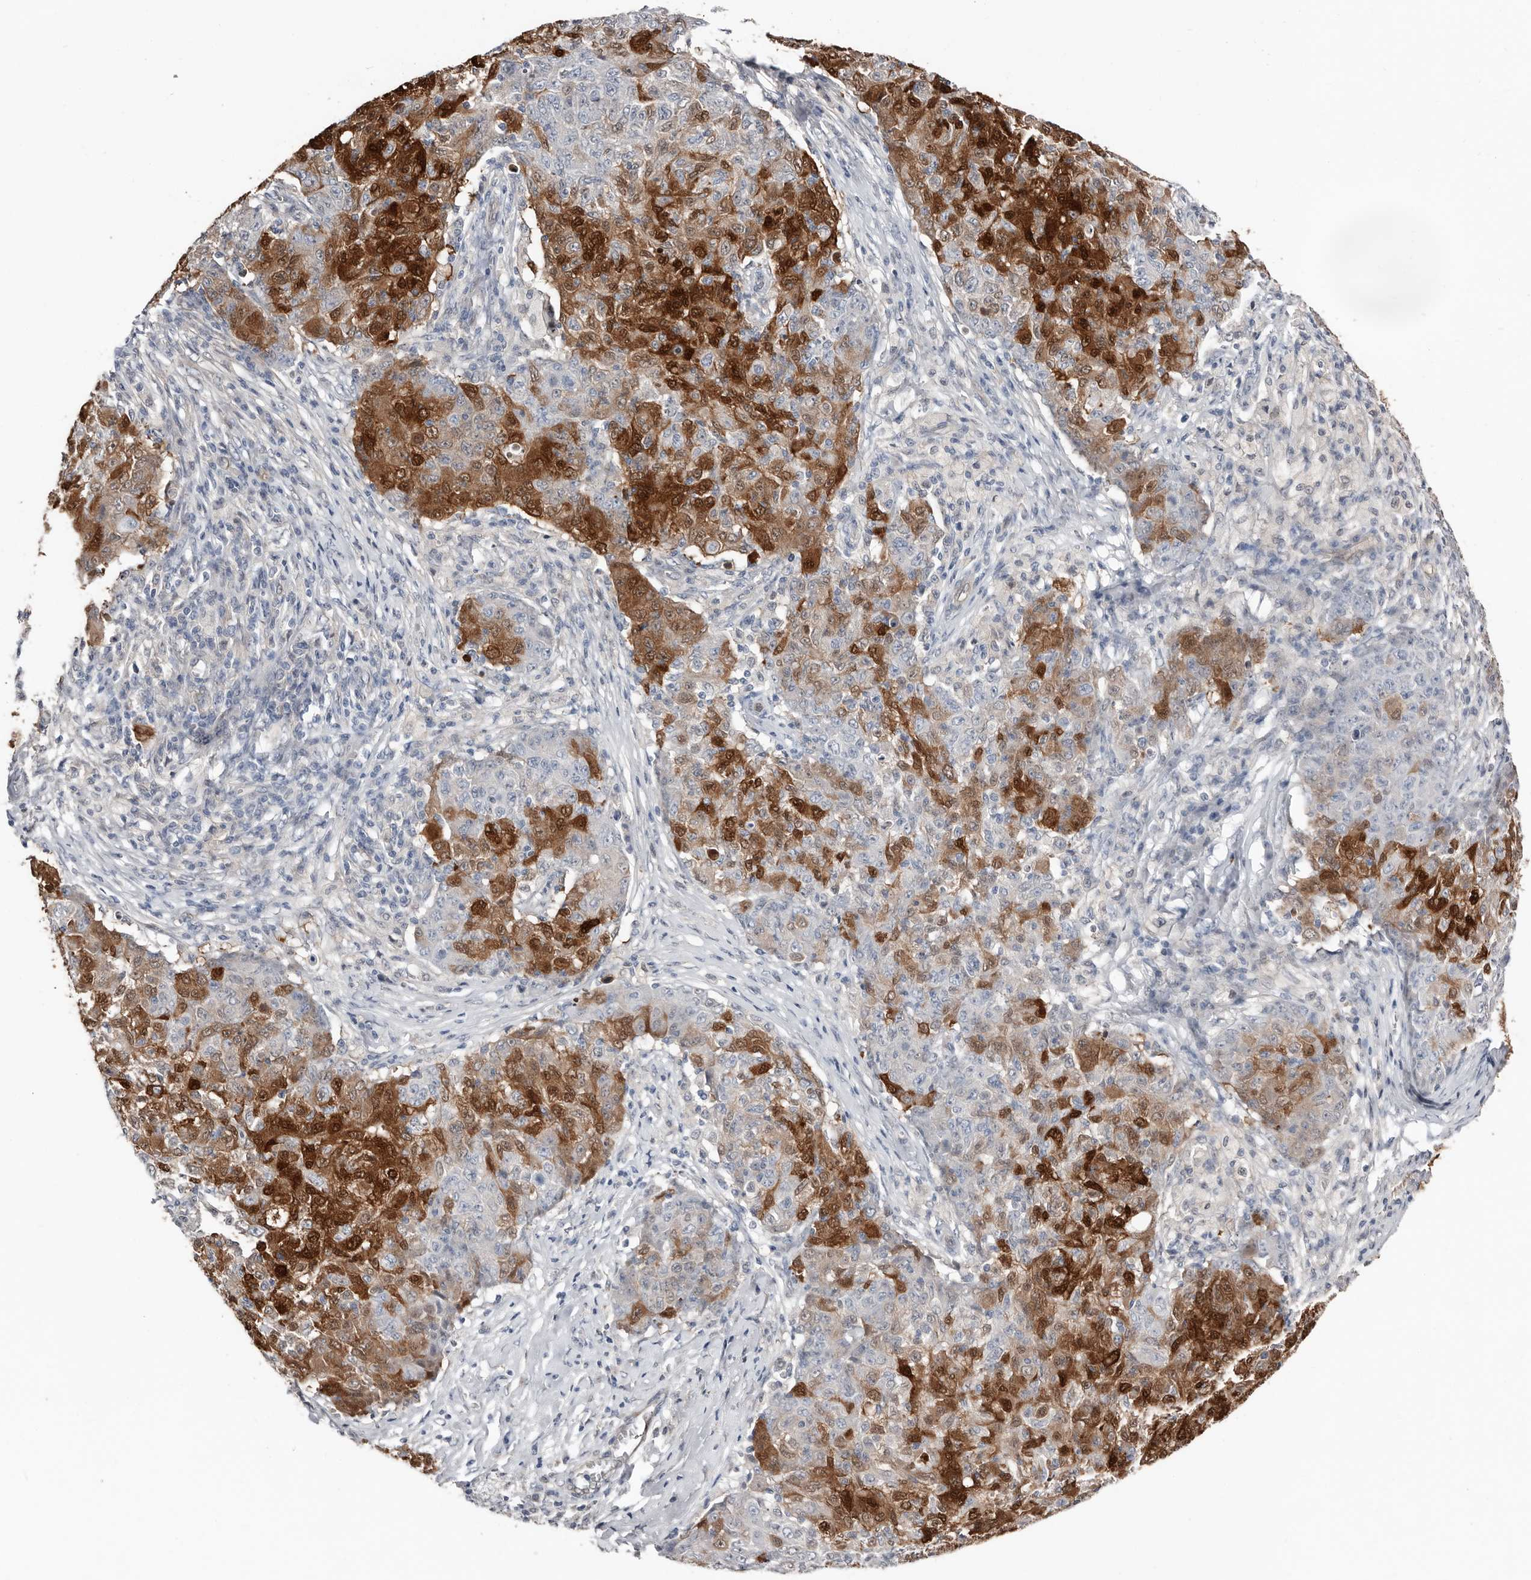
{"staining": {"intensity": "strong", "quantity": ">75%", "location": "cytoplasmic/membranous,nuclear"}, "tissue": "ovarian cancer", "cell_type": "Tumor cells", "image_type": "cancer", "snomed": [{"axis": "morphology", "description": "Carcinoma, endometroid"}, {"axis": "topography", "description": "Ovary"}], "caption": "Immunohistochemistry (IHC) (DAB) staining of human ovarian cancer (endometroid carcinoma) shows strong cytoplasmic/membranous and nuclear protein staining in approximately >75% of tumor cells.", "gene": "ASRGL1", "patient": {"sex": "female", "age": 42}}